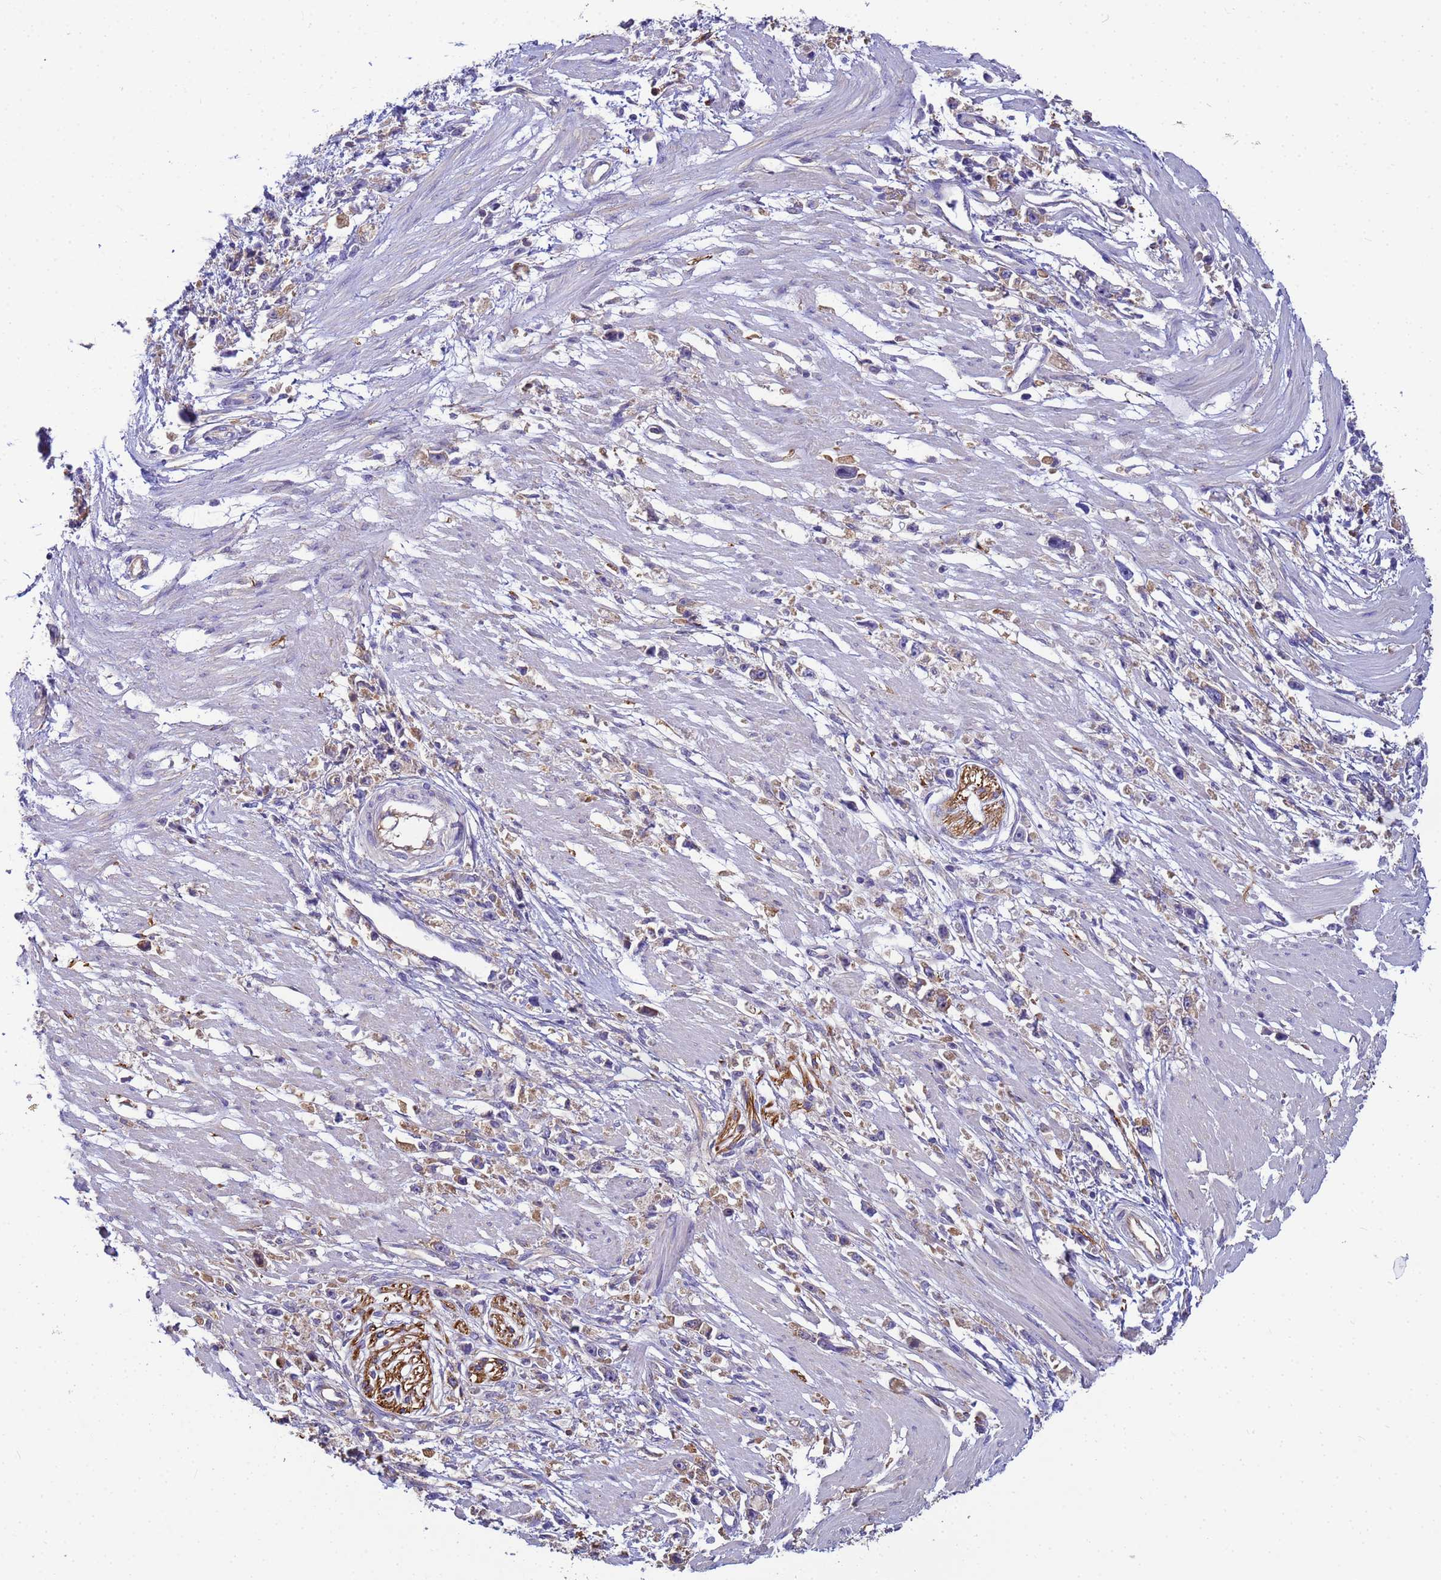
{"staining": {"intensity": "weak", "quantity": "25%-75%", "location": "cytoplasmic/membranous"}, "tissue": "stomach cancer", "cell_type": "Tumor cells", "image_type": "cancer", "snomed": [{"axis": "morphology", "description": "Adenocarcinoma, NOS"}, {"axis": "topography", "description": "Stomach"}], "caption": "A micrograph of adenocarcinoma (stomach) stained for a protein displays weak cytoplasmic/membranous brown staining in tumor cells. The staining was performed using DAB, with brown indicating positive protein expression. Nuclei are stained blue with hematoxylin.", "gene": "TUBB1", "patient": {"sex": "female", "age": 59}}